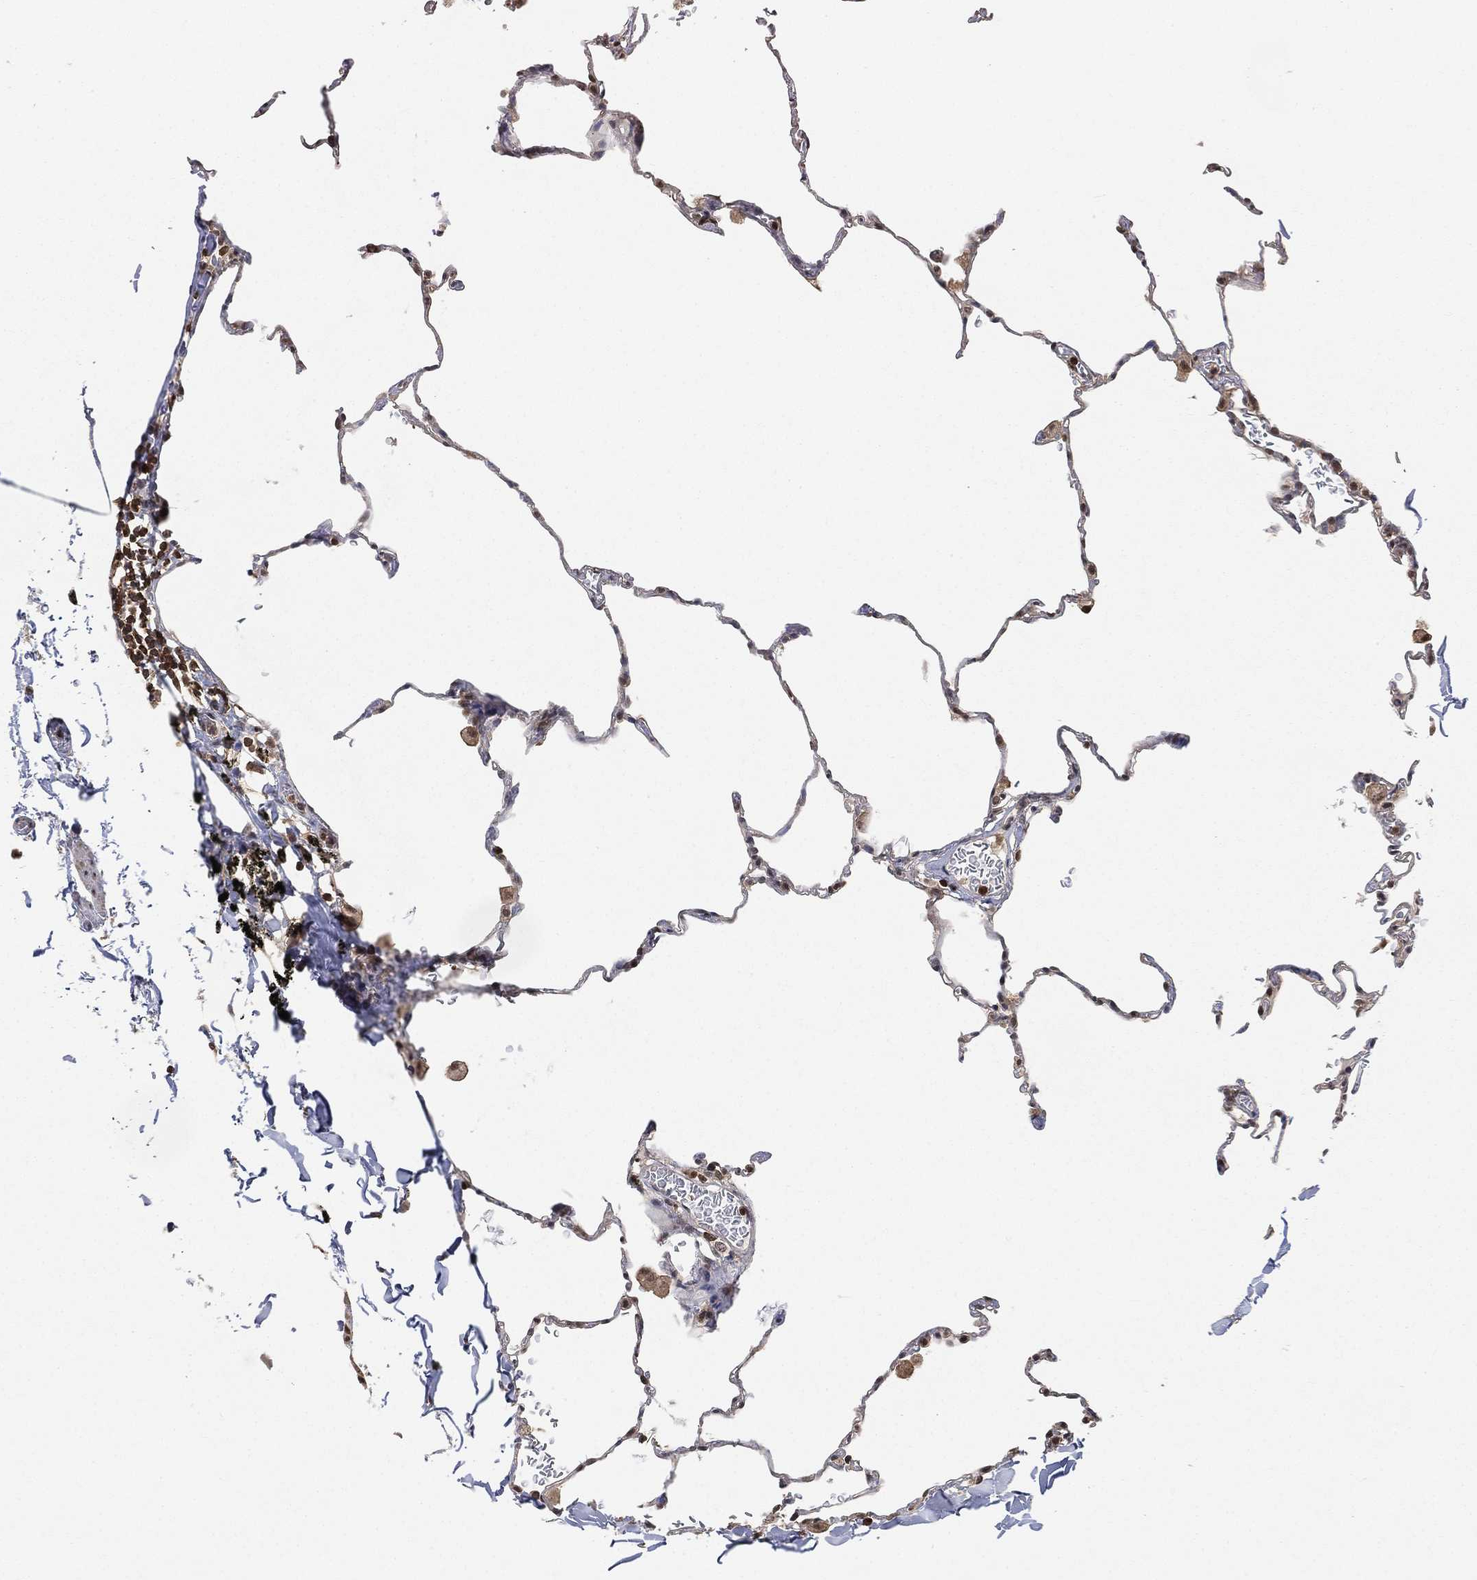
{"staining": {"intensity": "moderate", "quantity": "<25%", "location": "nuclear"}, "tissue": "lung", "cell_type": "Alveolar cells", "image_type": "normal", "snomed": [{"axis": "morphology", "description": "Normal tissue, NOS"}, {"axis": "morphology", "description": "Adenocarcinoma, metastatic, NOS"}, {"axis": "topography", "description": "Lung"}], "caption": "About <25% of alveolar cells in unremarkable lung reveal moderate nuclear protein expression as visualized by brown immunohistochemical staining.", "gene": "WDR26", "patient": {"sex": "male", "age": 45}}